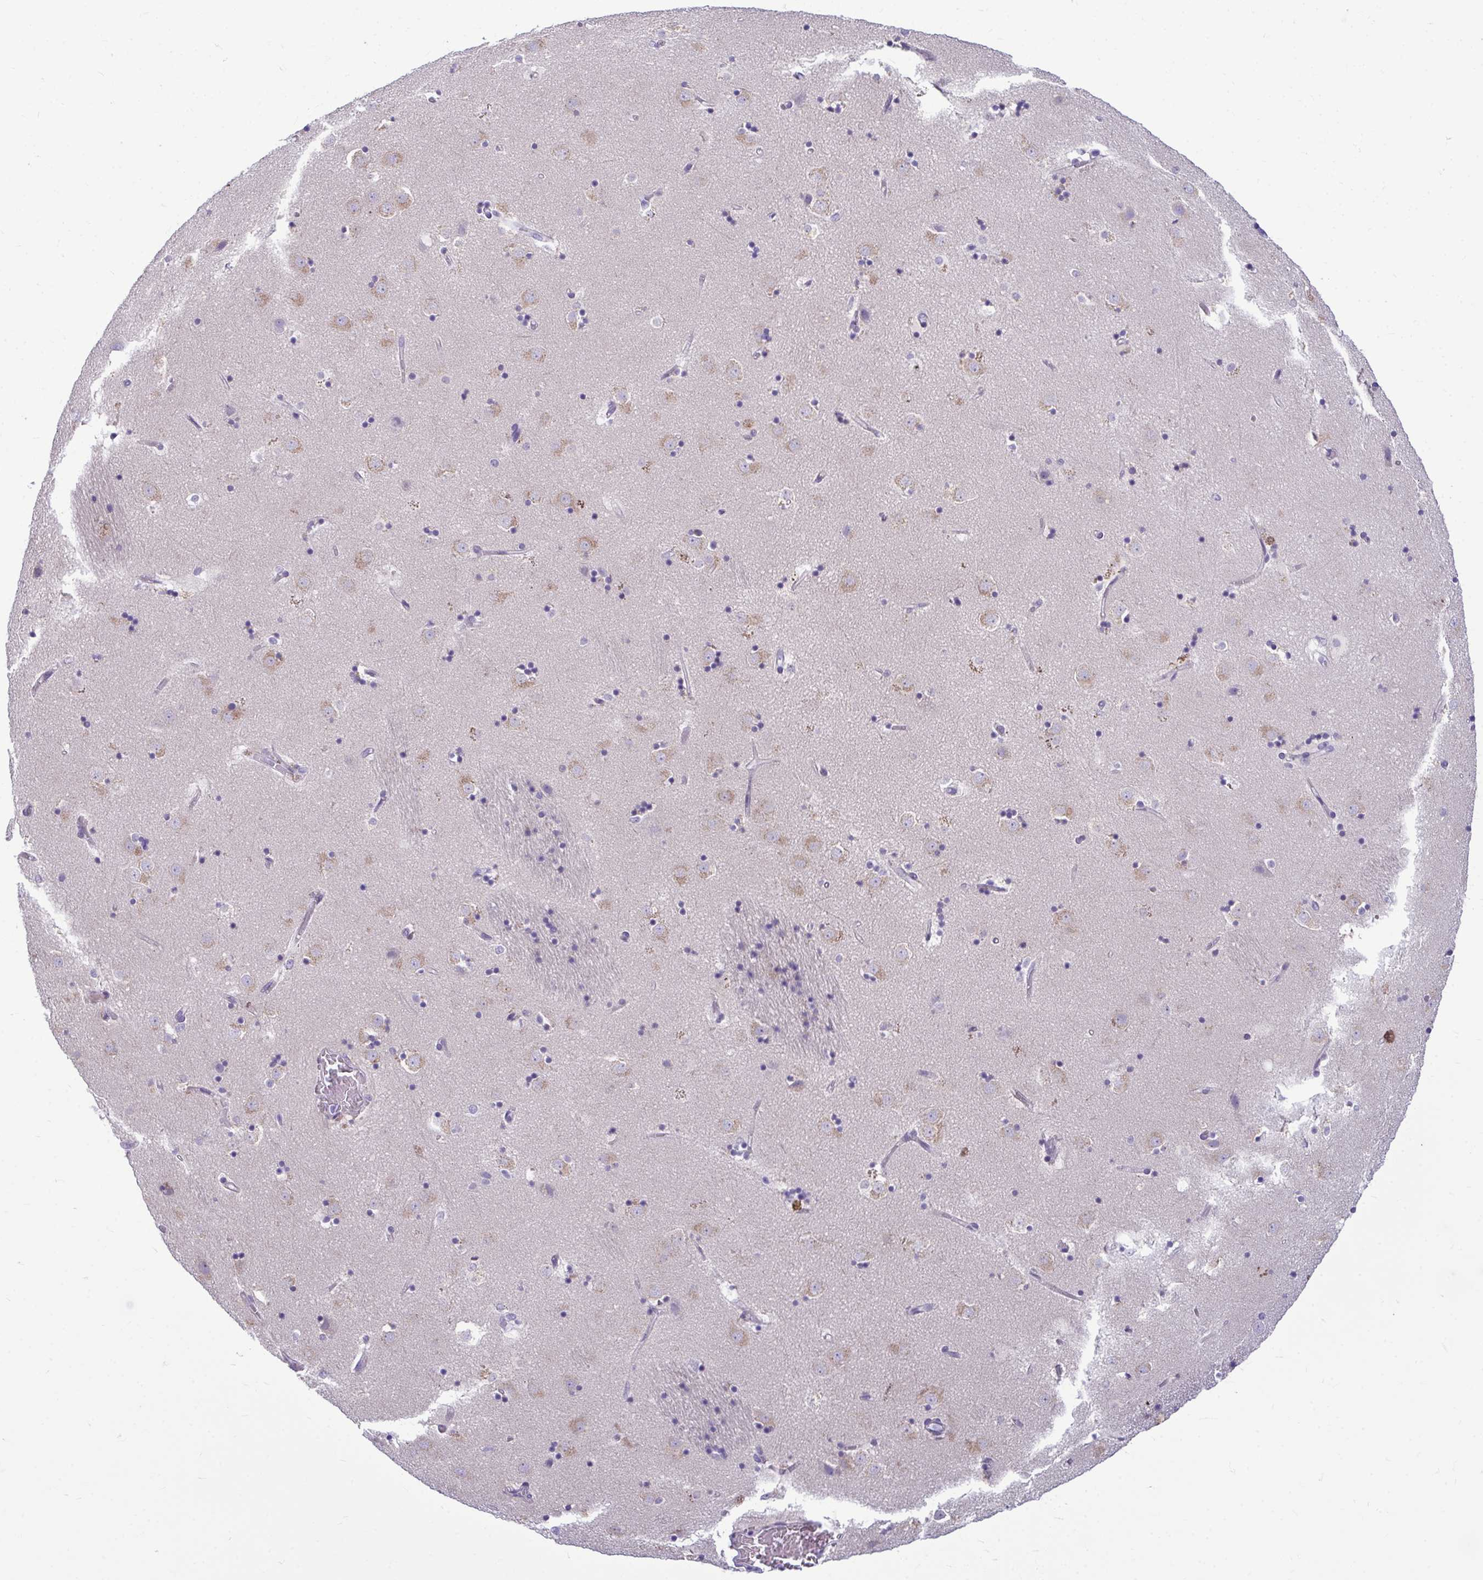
{"staining": {"intensity": "negative", "quantity": "none", "location": "none"}, "tissue": "caudate", "cell_type": "Glial cells", "image_type": "normal", "snomed": [{"axis": "morphology", "description": "Normal tissue, NOS"}, {"axis": "topography", "description": "Lateral ventricle wall"}], "caption": "Glial cells are negative for brown protein staining in unremarkable caudate. The staining was performed using DAB to visualize the protein expression in brown, while the nuclei were stained in blue with hematoxylin (Magnification: 20x).", "gene": "SERPINI1", "patient": {"sex": "male", "age": 58}}